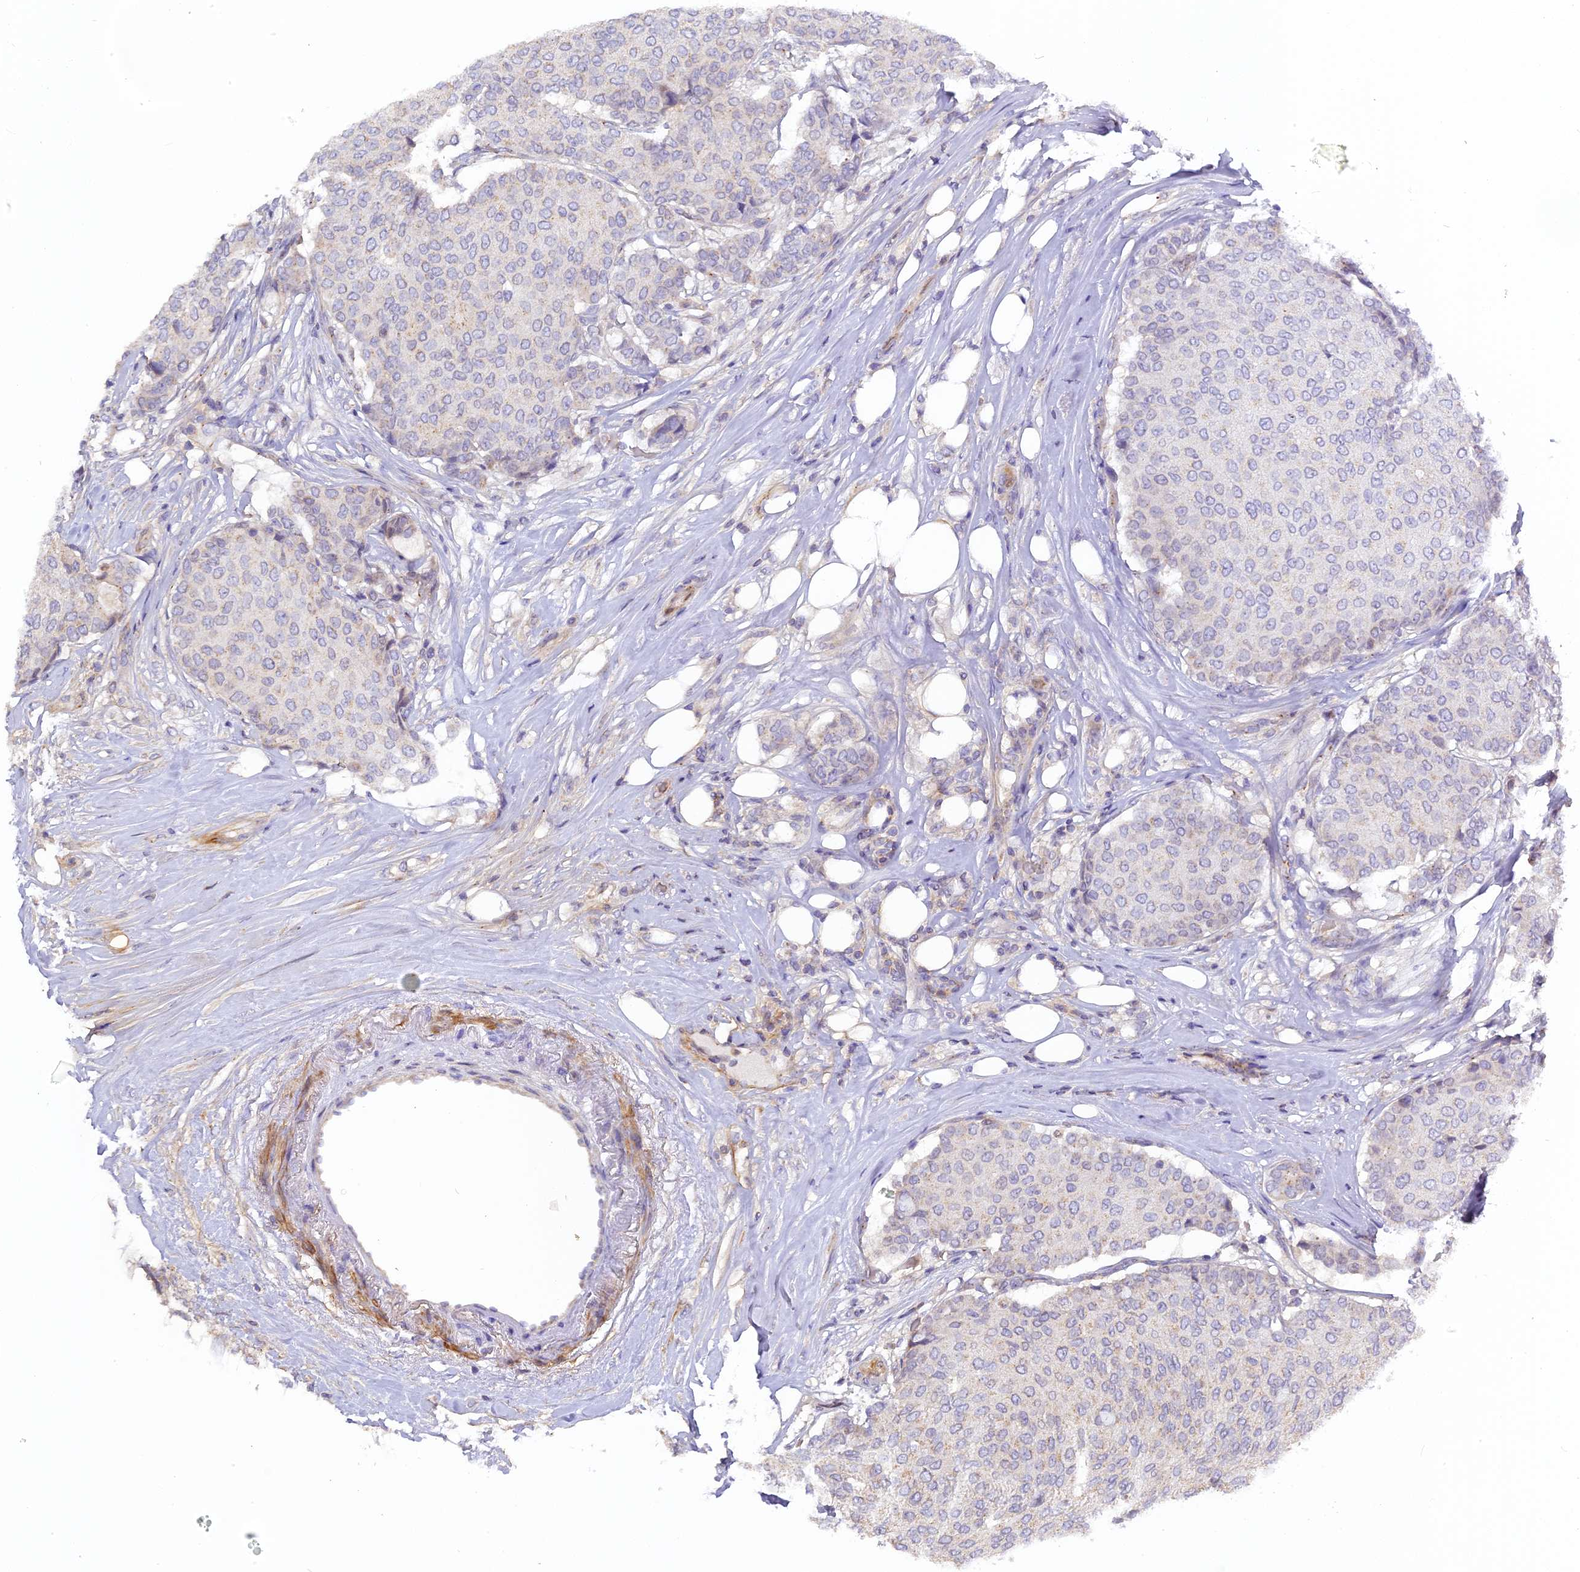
{"staining": {"intensity": "negative", "quantity": "none", "location": "none"}, "tissue": "breast cancer", "cell_type": "Tumor cells", "image_type": "cancer", "snomed": [{"axis": "morphology", "description": "Duct carcinoma"}, {"axis": "topography", "description": "Breast"}], "caption": "DAB immunohistochemical staining of breast cancer shows no significant positivity in tumor cells.", "gene": "RPIA", "patient": {"sex": "female", "age": 75}}